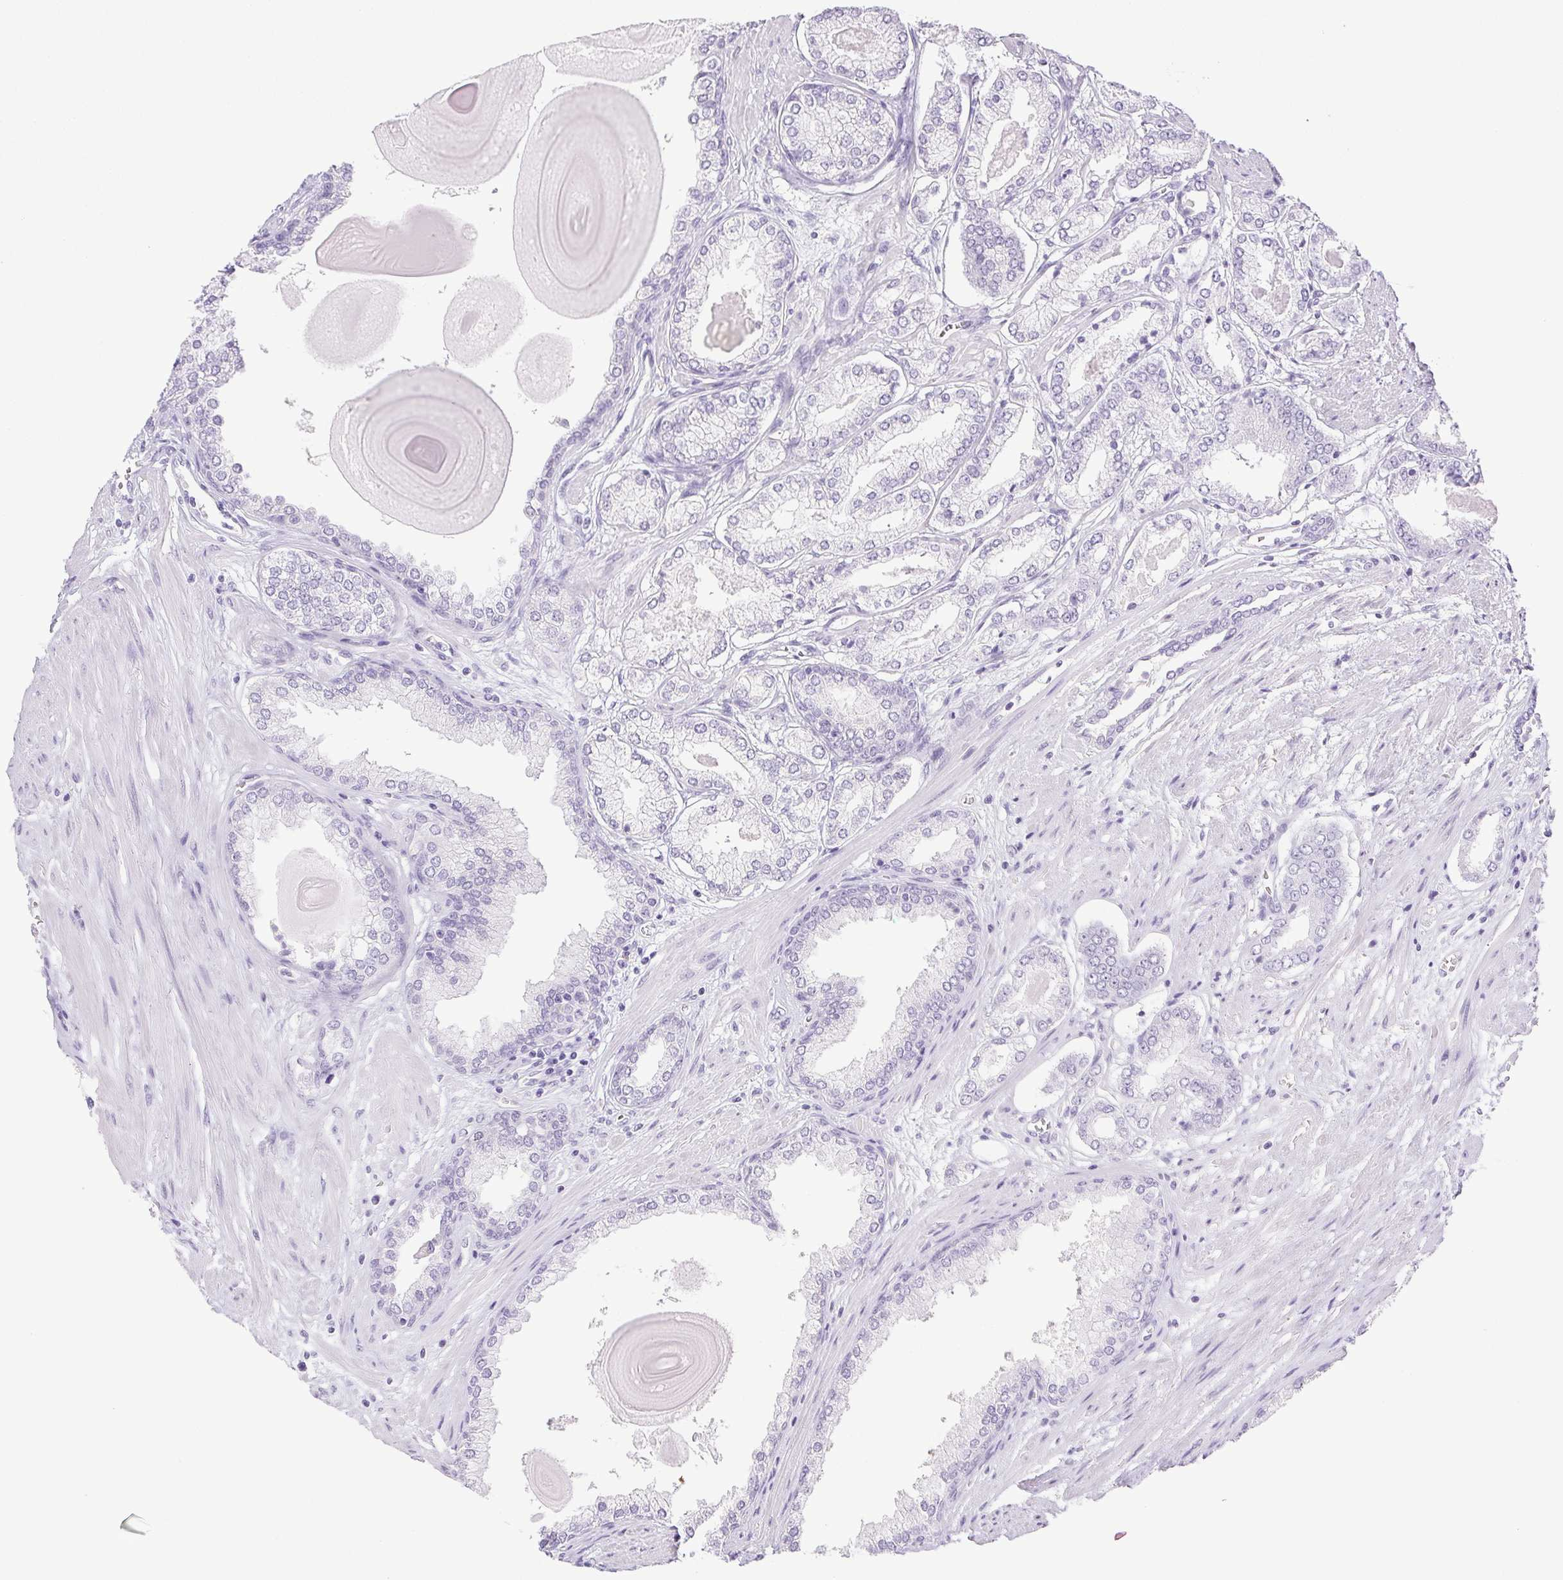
{"staining": {"intensity": "negative", "quantity": "none", "location": "none"}, "tissue": "prostate cancer", "cell_type": "Tumor cells", "image_type": "cancer", "snomed": [{"axis": "morphology", "description": "Adenocarcinoma, Low grade"}, {"axis": "topography", "description": "Prostate"}], "caption": "IHC photomicrograph of human prostate cancer (low-grade adenocarcinoma) stained for a protein (brown), which shows no positivity in tumor cells.", "gene": "HLA-G", "patient": {"sex": "male", "age": 64}}